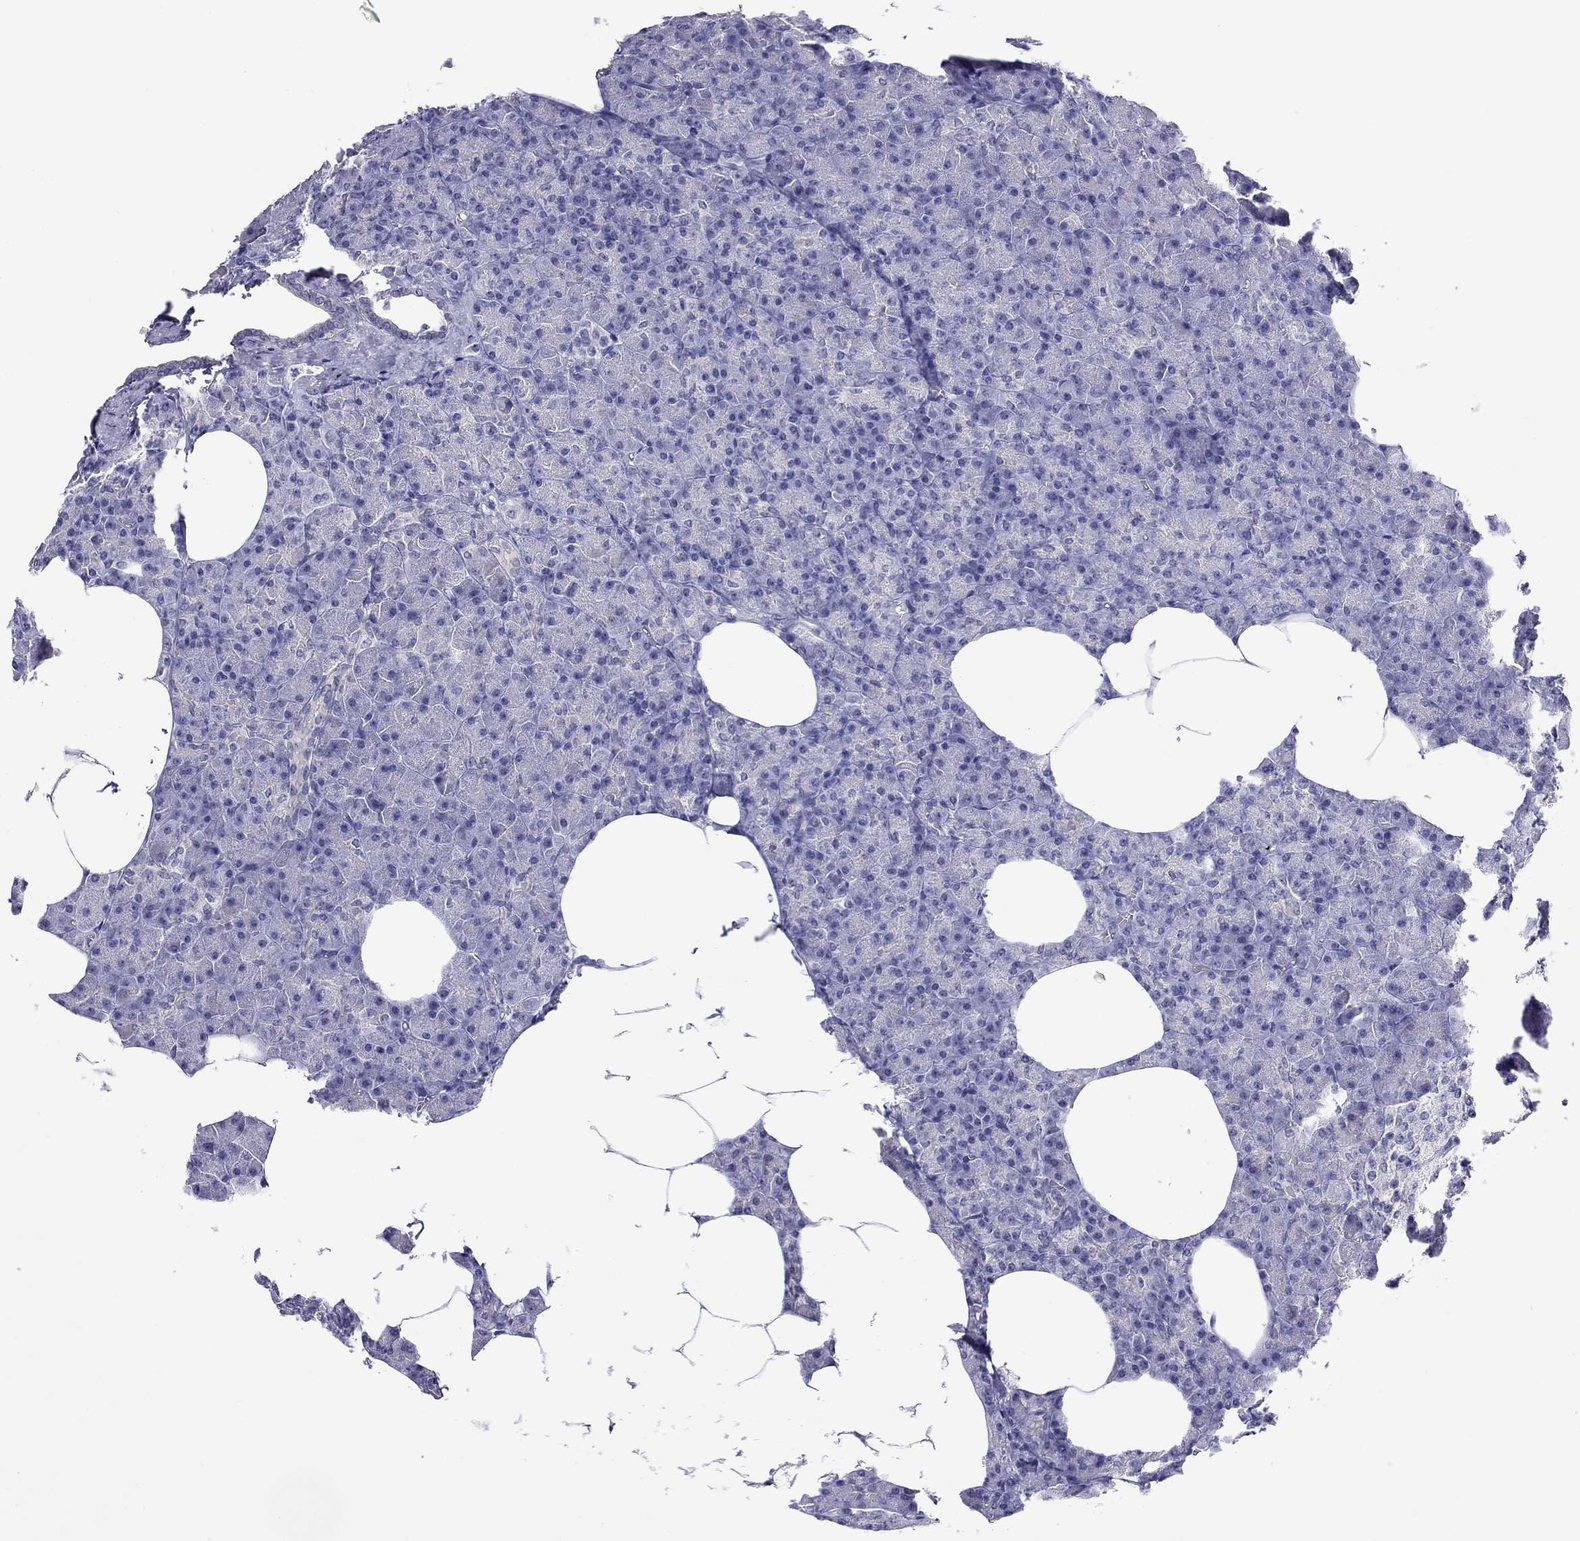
{"staining": {"intensity": "negative", "quantity": "none", "location": "none"}, "tissue": "pancreas", "cell_type": "Exocrine glandular cells", "image_type": "normal", "snomed": [{"axis": "morphology", "description": "Normal tissue, NOS"}, {"axis": "topography", "description": "Pancreas"}], "caption": "High power microscopy image of an immunohistochemistry (IHC) photomicrograph of unremarkable pancreas, revealing no significant positivity in exocrine glandular cells.", "gene": "MYMX", "patient": {"sex": "female", "age": 45}}